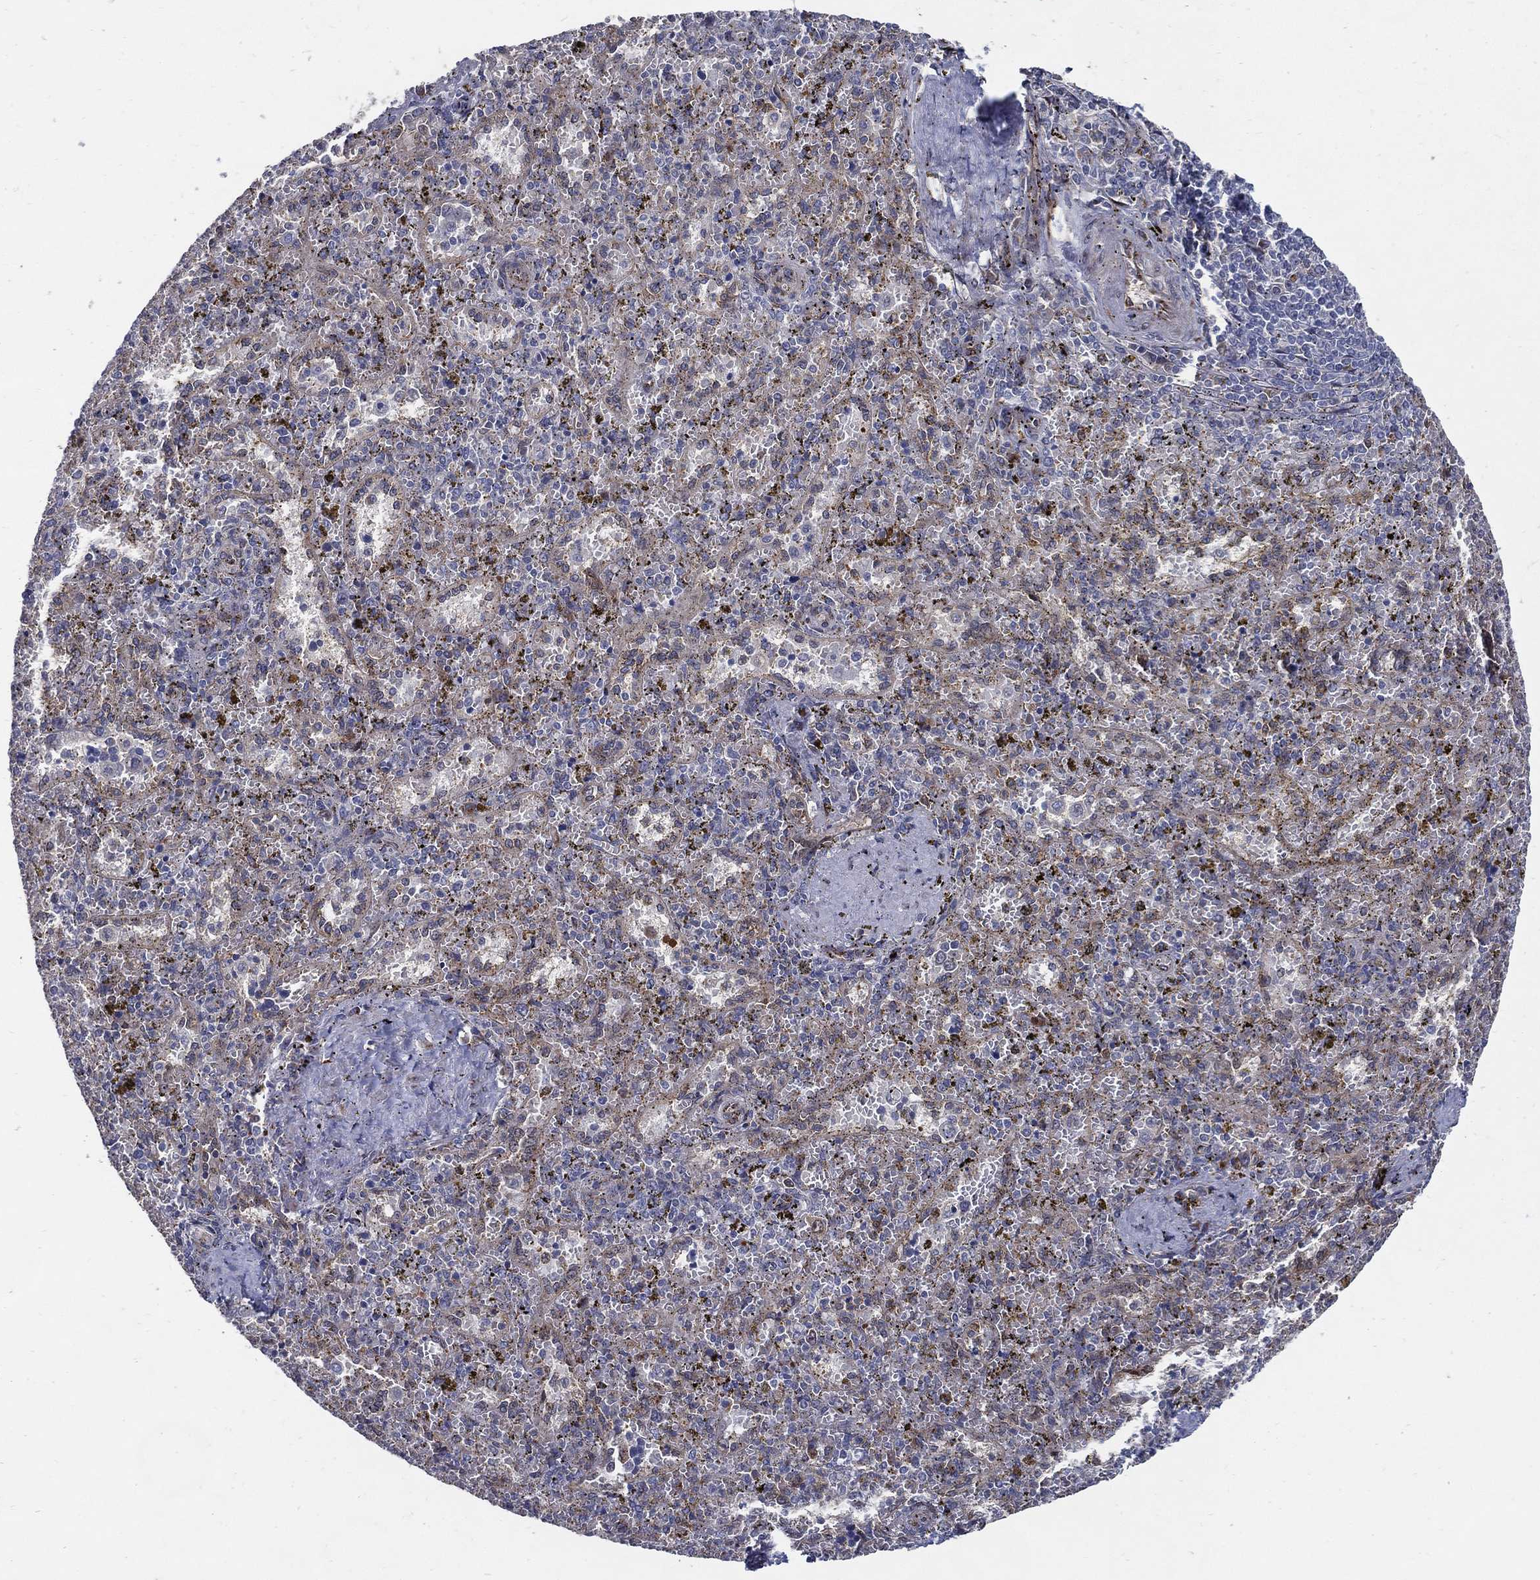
{"staining": {"intensity": "negative", "quantity": "none", "location": "none"}, "tissue": "spleen", "cell_type": "Cells in red pulp", "image_type": "normal", "snomed": [{"axis": "morphology", "description": "Normal tissue, NOS"}, {"axis": "topography", "description": "Spleen"}], "caption": "A high-resolution micrograph shows immunohistochemistry staining of unremarkable spleen, which shows no significant staining in cells in red pulp.", "gene": "ARHGAP11A", "patient": {"sex": "female", "age": 50}}